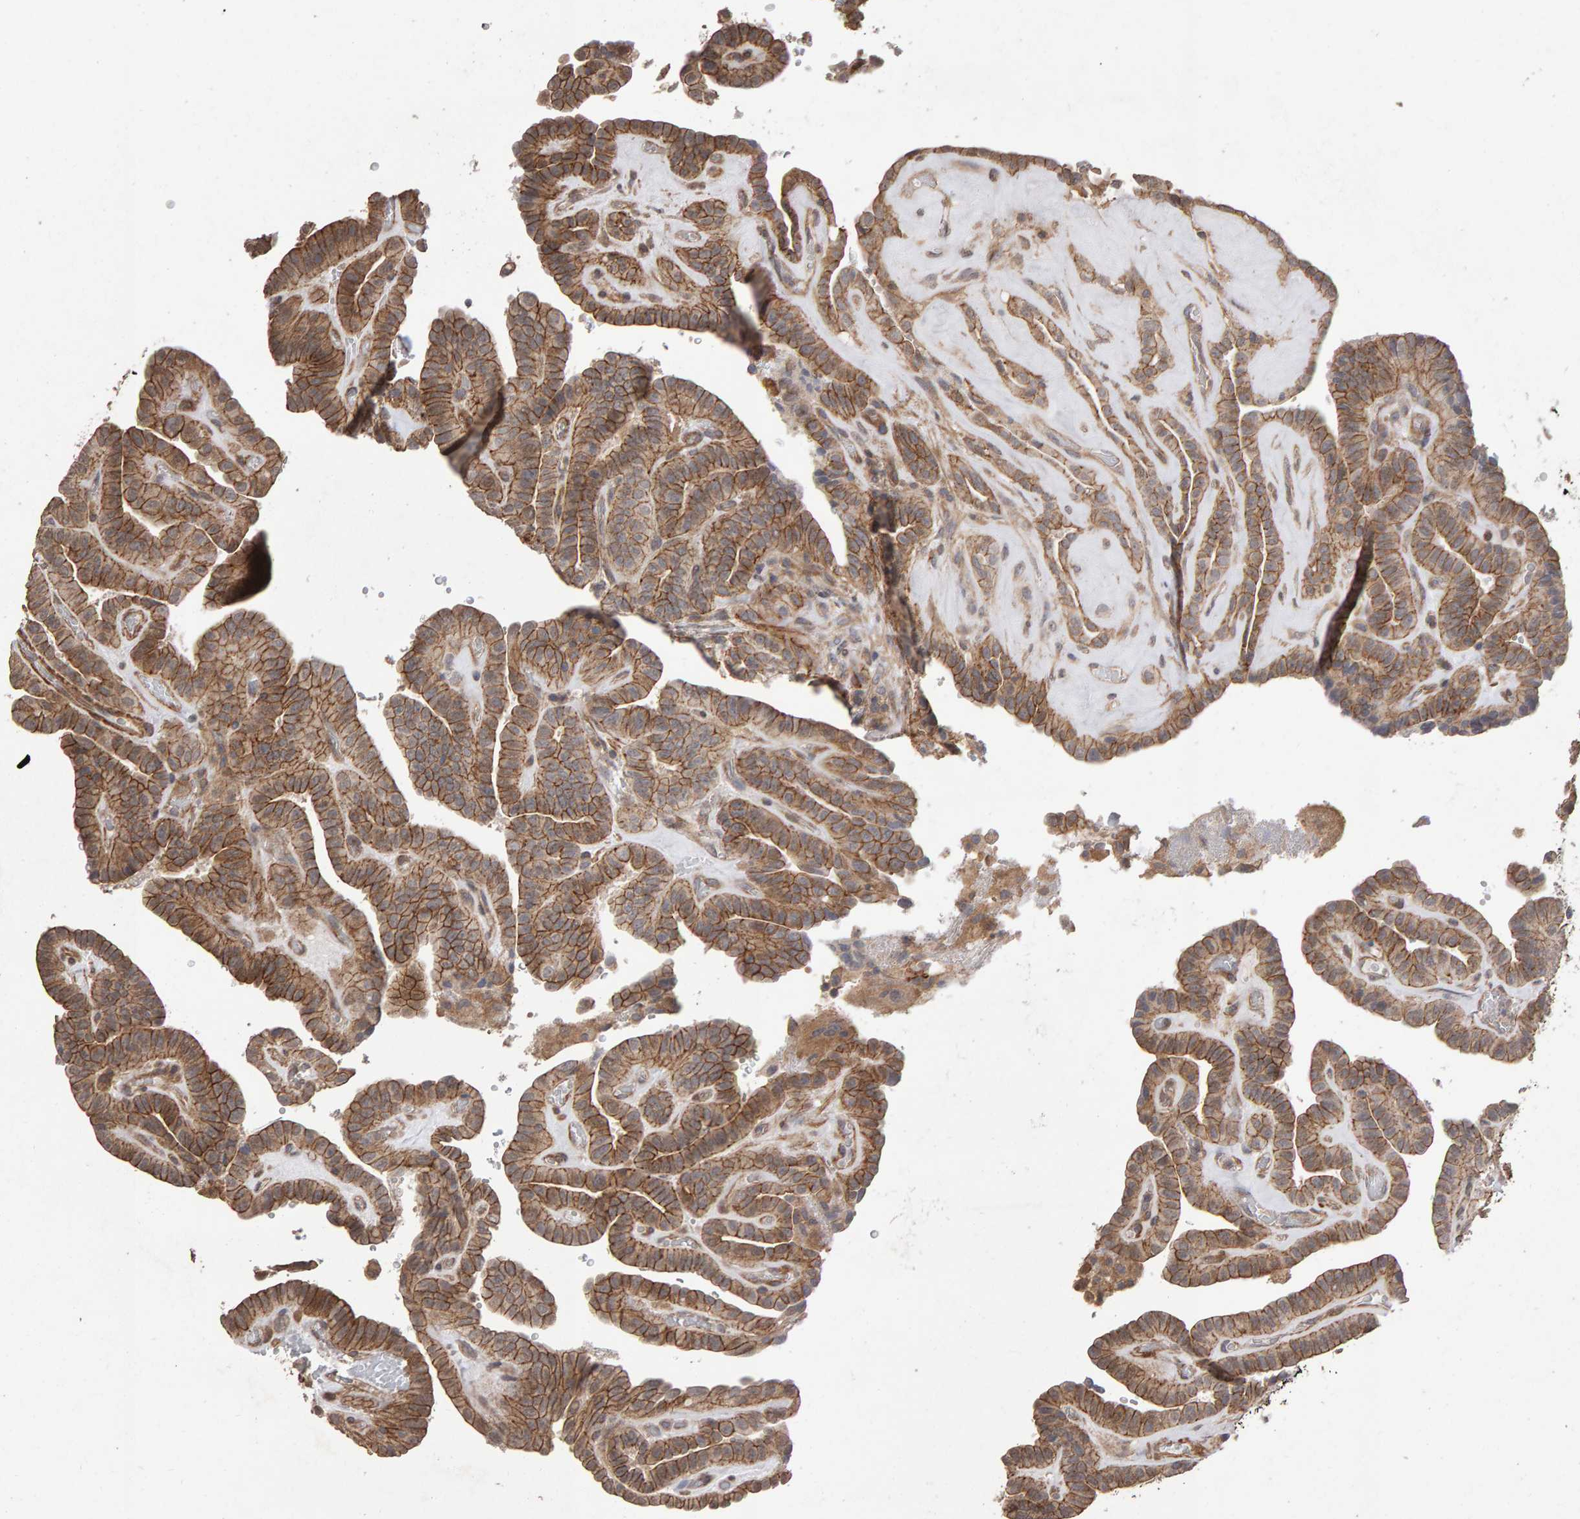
{"staining": {"intensity": "strong", "quantity": ">75%", "location": "cytoplasmic/membranous"}, "tissue": "thyroid cancer", "cell_type": "Tumor cells", "image_type": "cancer", "snomed": [{"axis": "morphology", "description": "Papillary adenocarcinoma, NOS"}, {"axis": "topography", "description": "Thyroid gland"}], "caption": "High-magnification brightfield microscopy of thyroid cancer (papillary adenocarcinoma) stained with DAB (brown) and counterstained with hematoxylin (blue). tumor cells exhibit strong cytoplasmic/membranous expression is seen in about>75% of cells.", "gene": "SCRIB", "patient": {"sex": "male", "age": 77}}